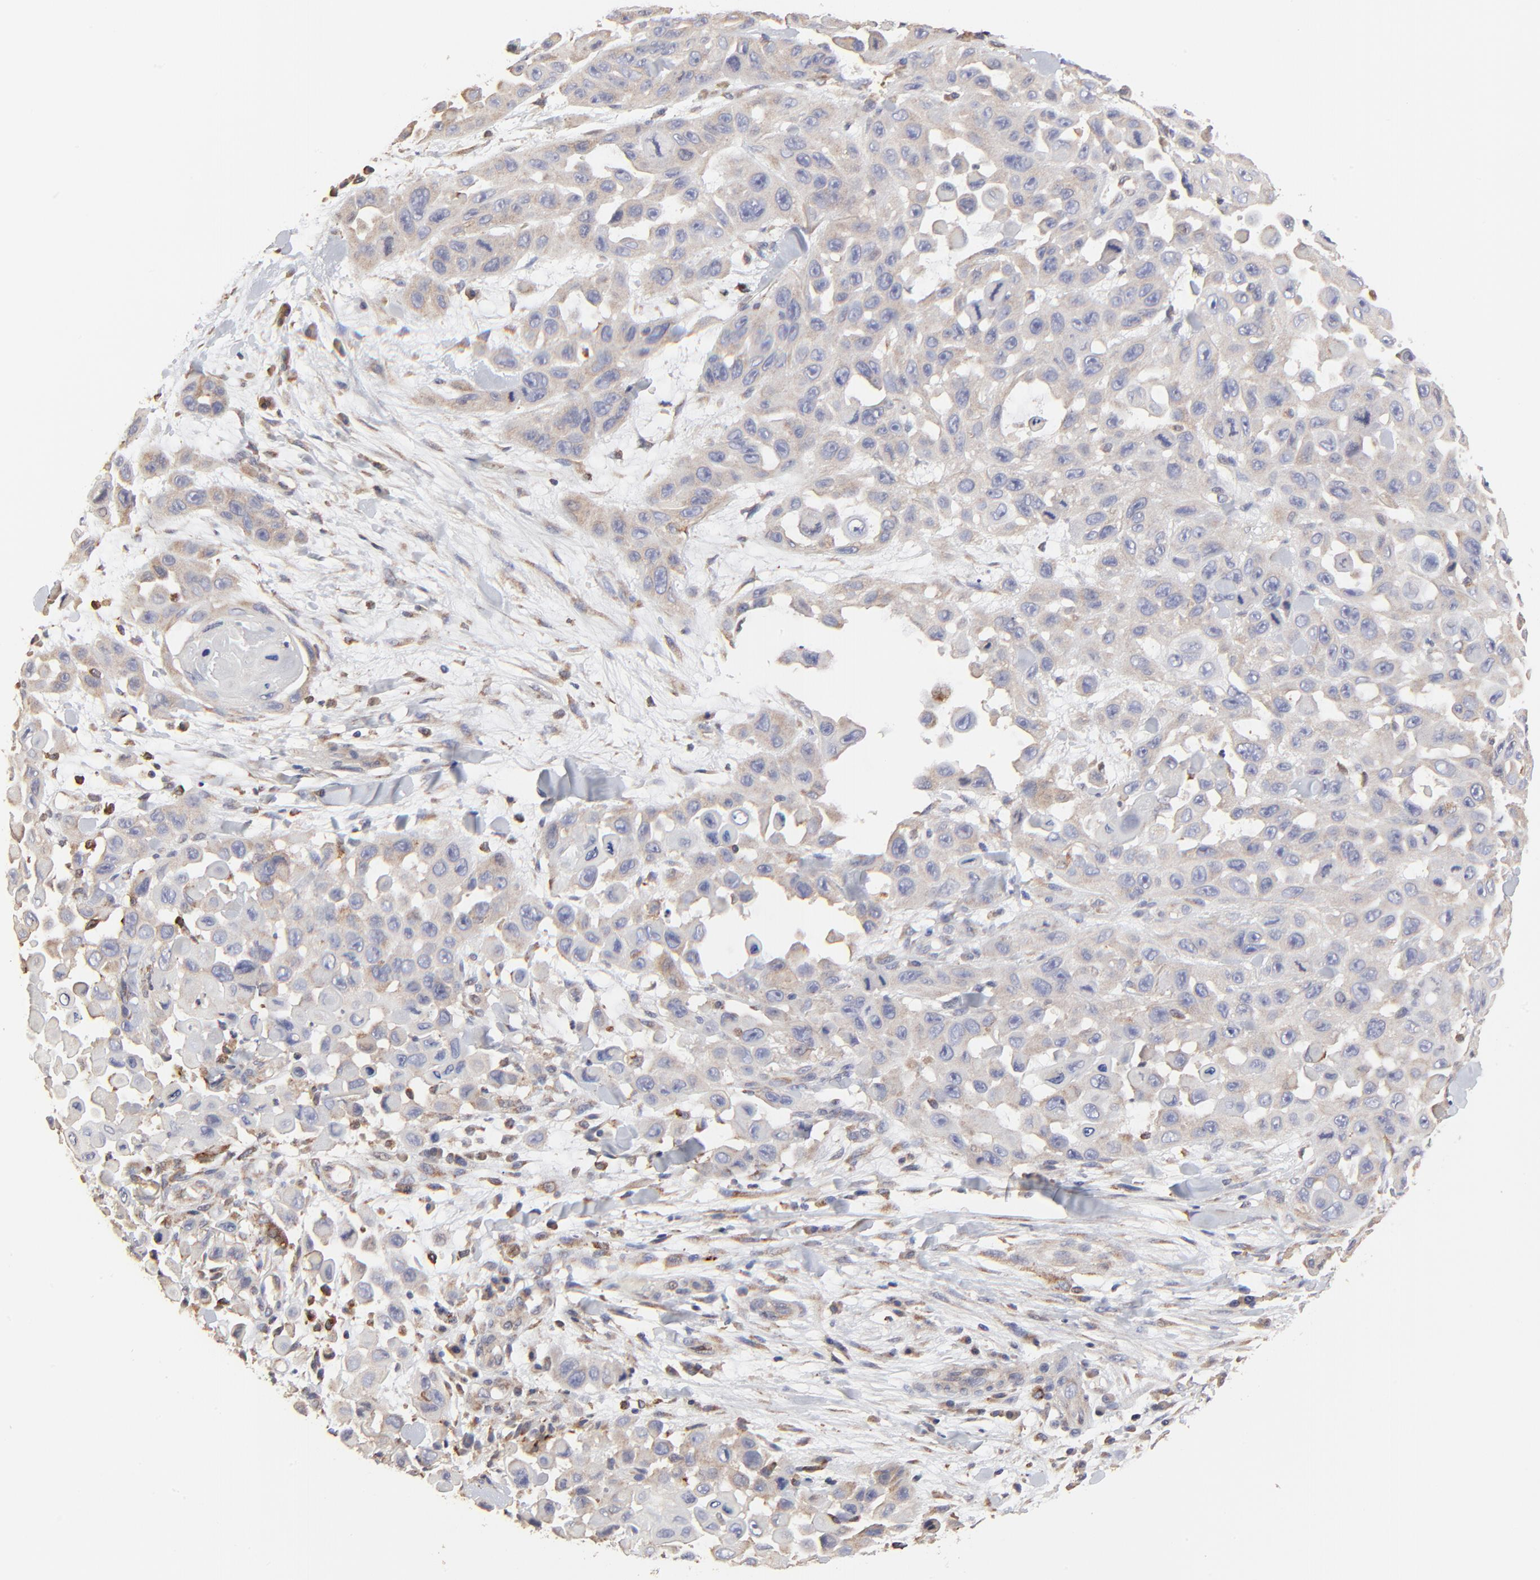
{"staining": {"intensity": "weak", "quantity": "<25%", "location": "cytoplasmic/membranous"}, "tissue": "skin cancer", "cell_type": "Tumor cells", "image_type": "cancer", "snomed": [{"axis": "morphology", "description": "Squamous cell carcinoma, NOS"}, {"axis": "topography", "description": "Skin"}], "caption": "This is a photomicrograph of immunohistochemistry staining of skin cancer, which shows no expression in tumor cells.", "gene": "ELP2", "patient": {"sex": "male", "age": 81}}